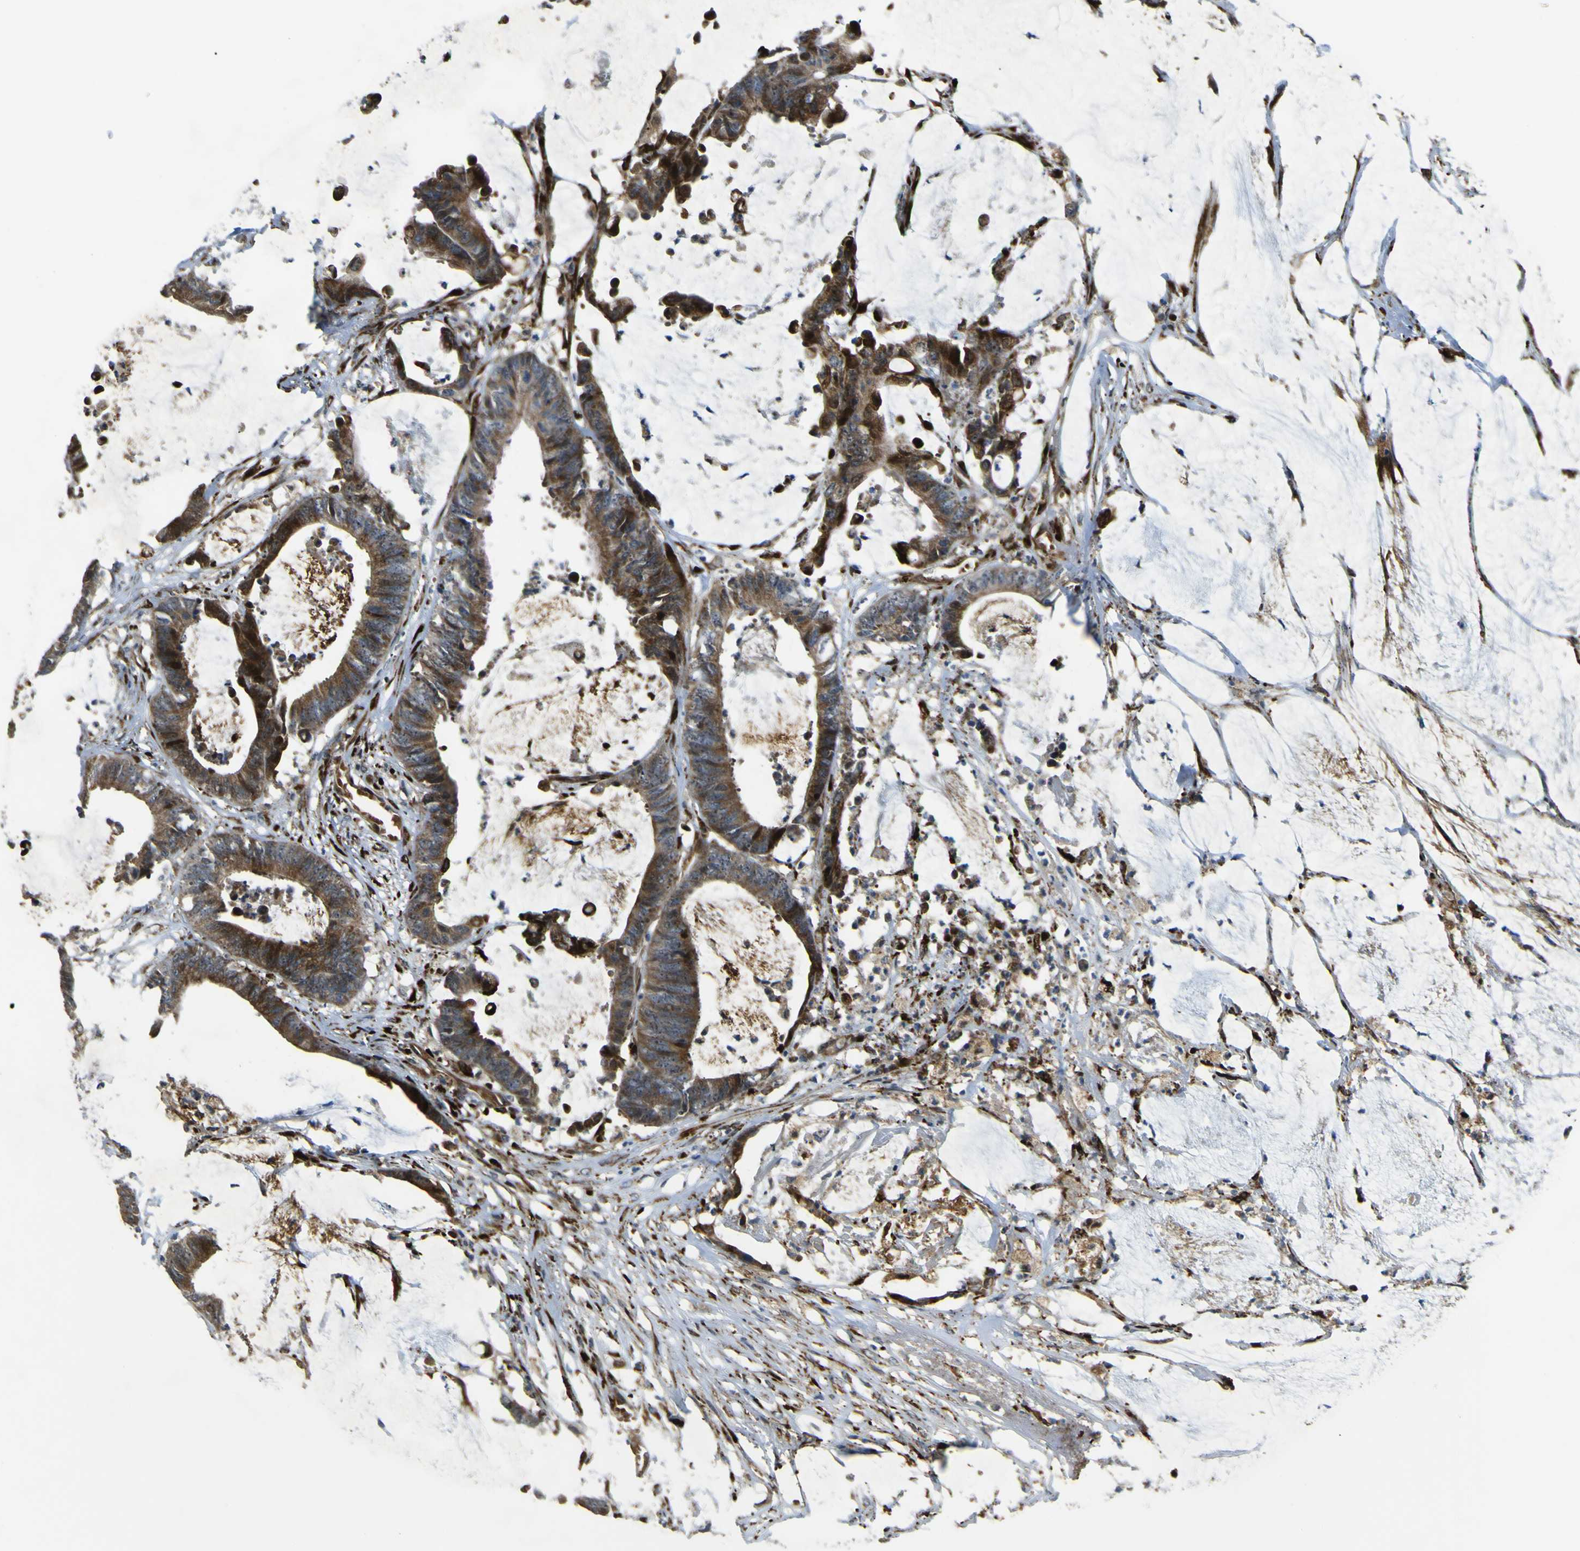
{"staining": {"intensity": "strong", "quantity": ">75%", "location": "cytoplasmic/membranous"}, "tissue": "colorectal cancer", "cell_type": "Tumor cells", "image_type": "cancer", "snomed": [{"axis": "morphology", "description": "Adenocarcinoma, NOS"}, {"axis": "topography", "description": "Rectum"}], "caption": "Colorectal cancer stained with DAB immunohistochemistry reveals high levels of strong cytoplasmic/membranous staining in about >75% of tumor cells.", "gene": "LBHD1", "patient": {"sex": "female", "age": 66}}